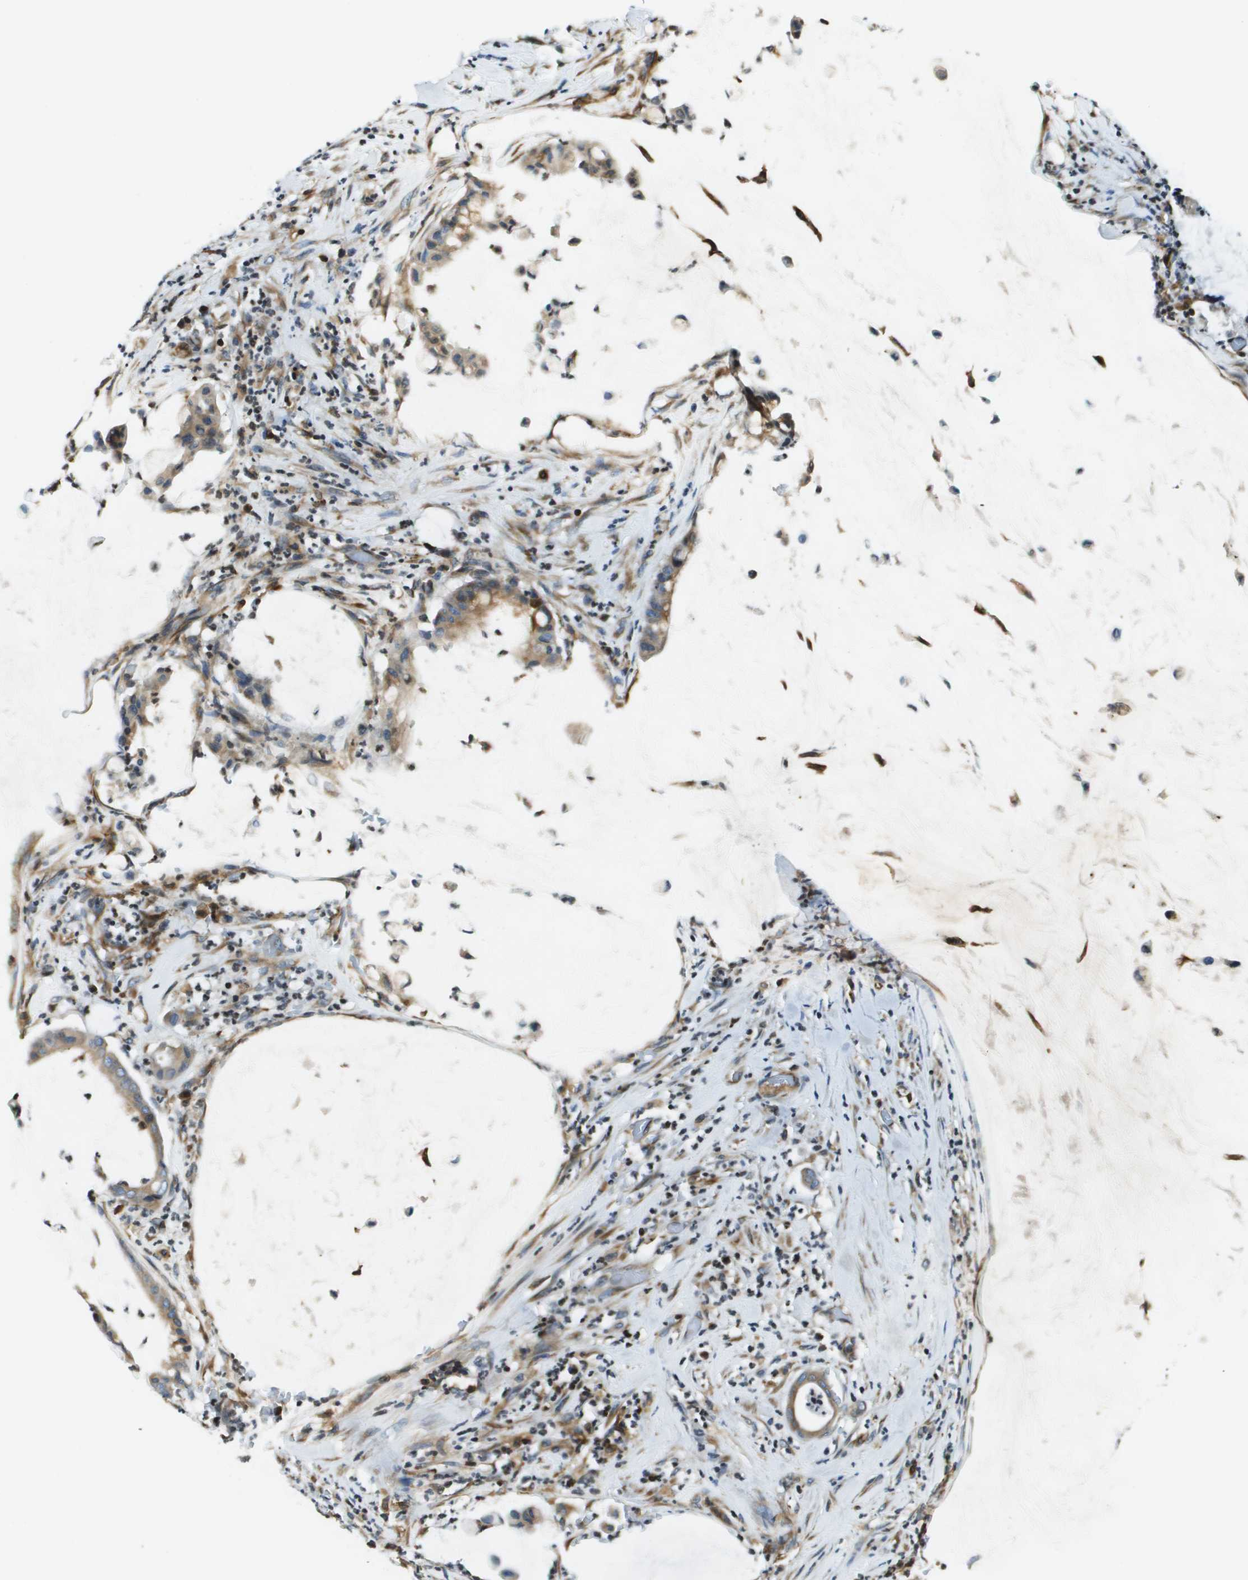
{"staining": {"intensity": "moderate", "quantity": ">75%", "location": "cytoplasmic/membranous"}, "tissue": "pancreatic cancer", "cell_type": "Tumor cells", "image_type": "cancer", "snomed": [{"axis": "morphology", "description": "Adenocarcinoma, NOS"}, {"axis": "topography", "description": "Pancreas"}], "caption": "IHC micrograph of neoplastic tissue: adenocarcinoma (pancreatic) stained using immunohistochemistry (IHC) shows medium levels of moderate protein expression localized specifically in the cytoplasmic/membranous of tumor cells, appearing as a cytoplasmic/membranous brown color.", "gene": "ESYT1", "patient": {"sex": "male", "age": 41}}